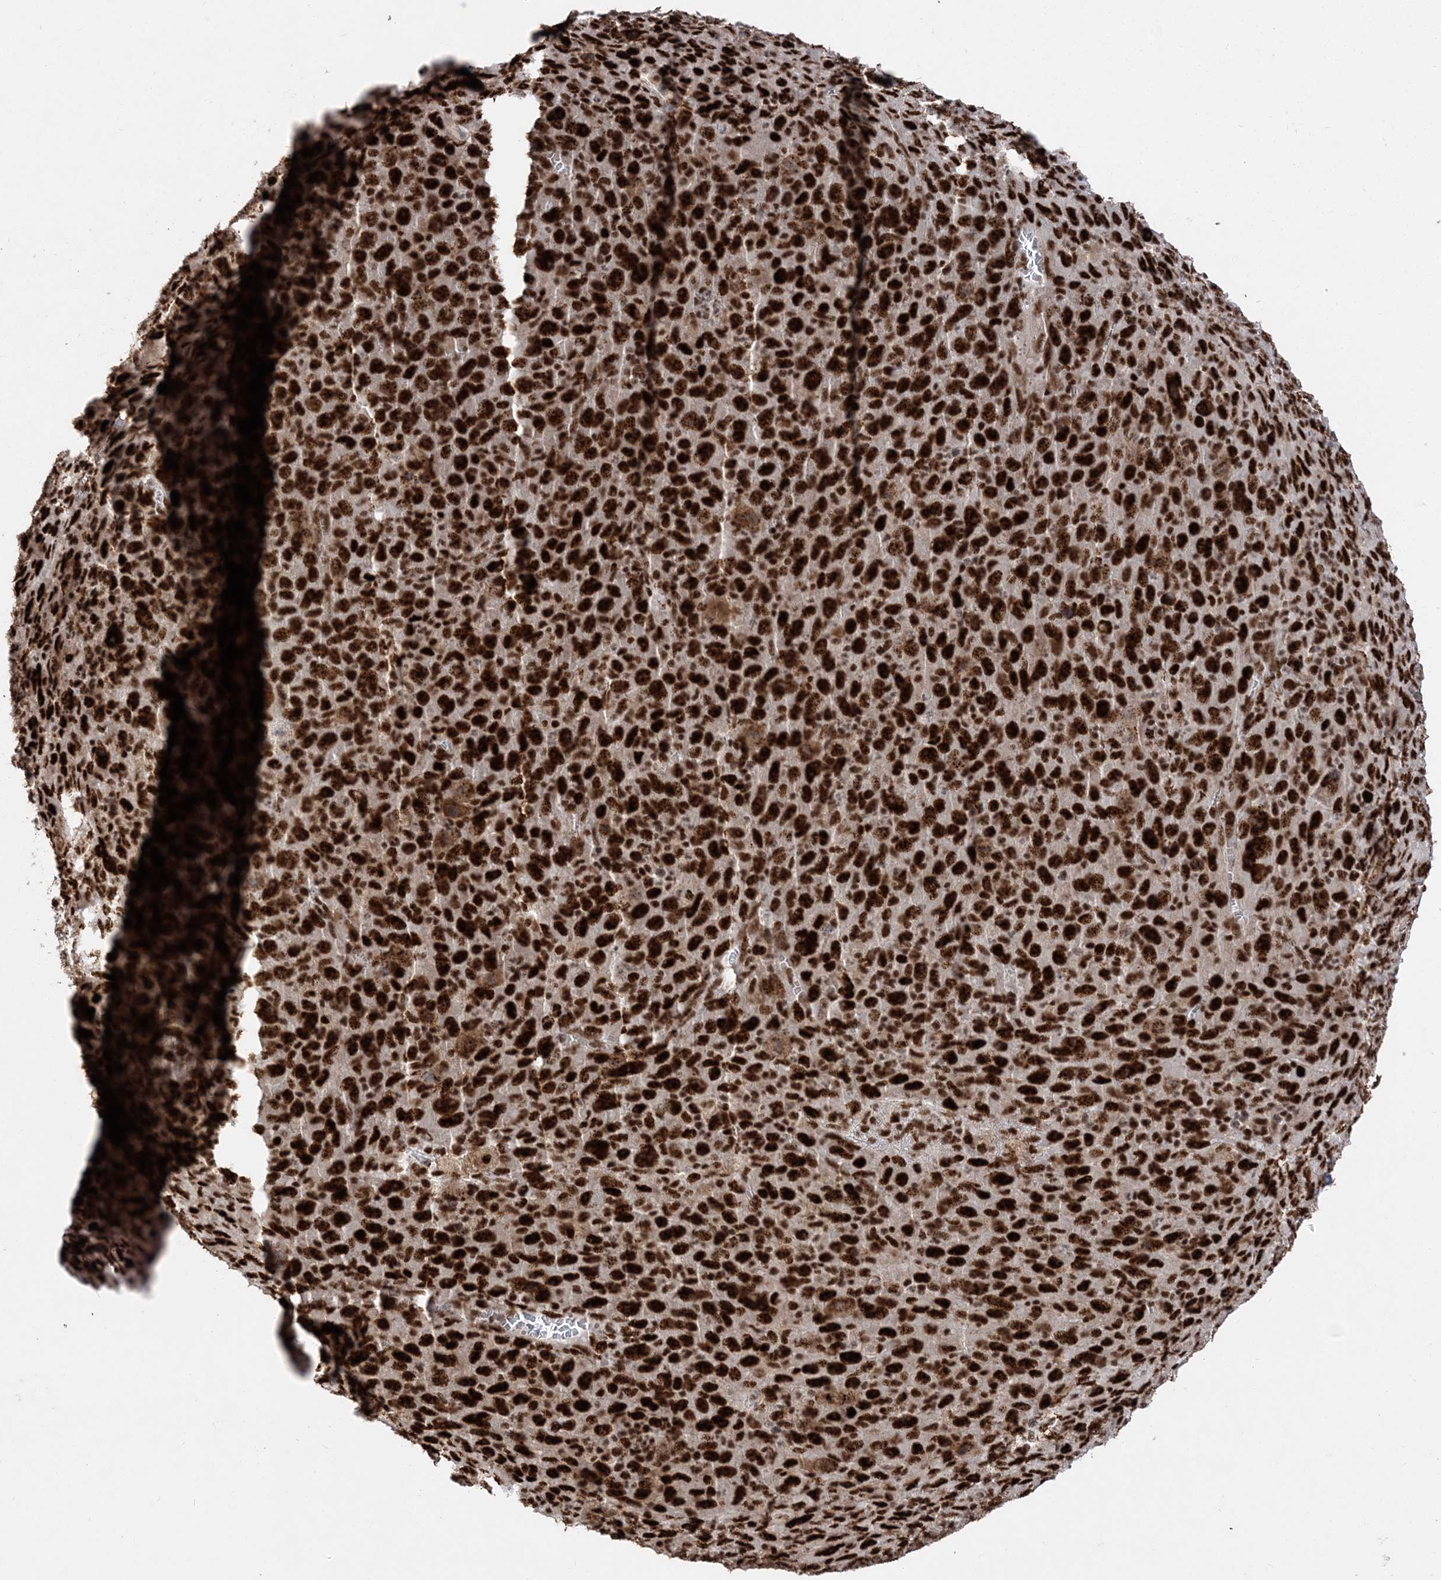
{"staining": {"intensity": "strong", "quantity": ">75%", "location": "nuclear"}, "tissue": "melanoma", "cell_type": "Tumor cells", "image_type": "cancer", "snomed": [{"axis": "morphology", "description": "Malignant melanoma, Metastatic site"}, {"axis": "topography", "description": "Skin"}], "caption": "Tumor cells display strong nuclear positivity in approximately >75% of cells in melanoma.", "gene": "RBM17", "patient": {"sex": "female", "age": 56}}